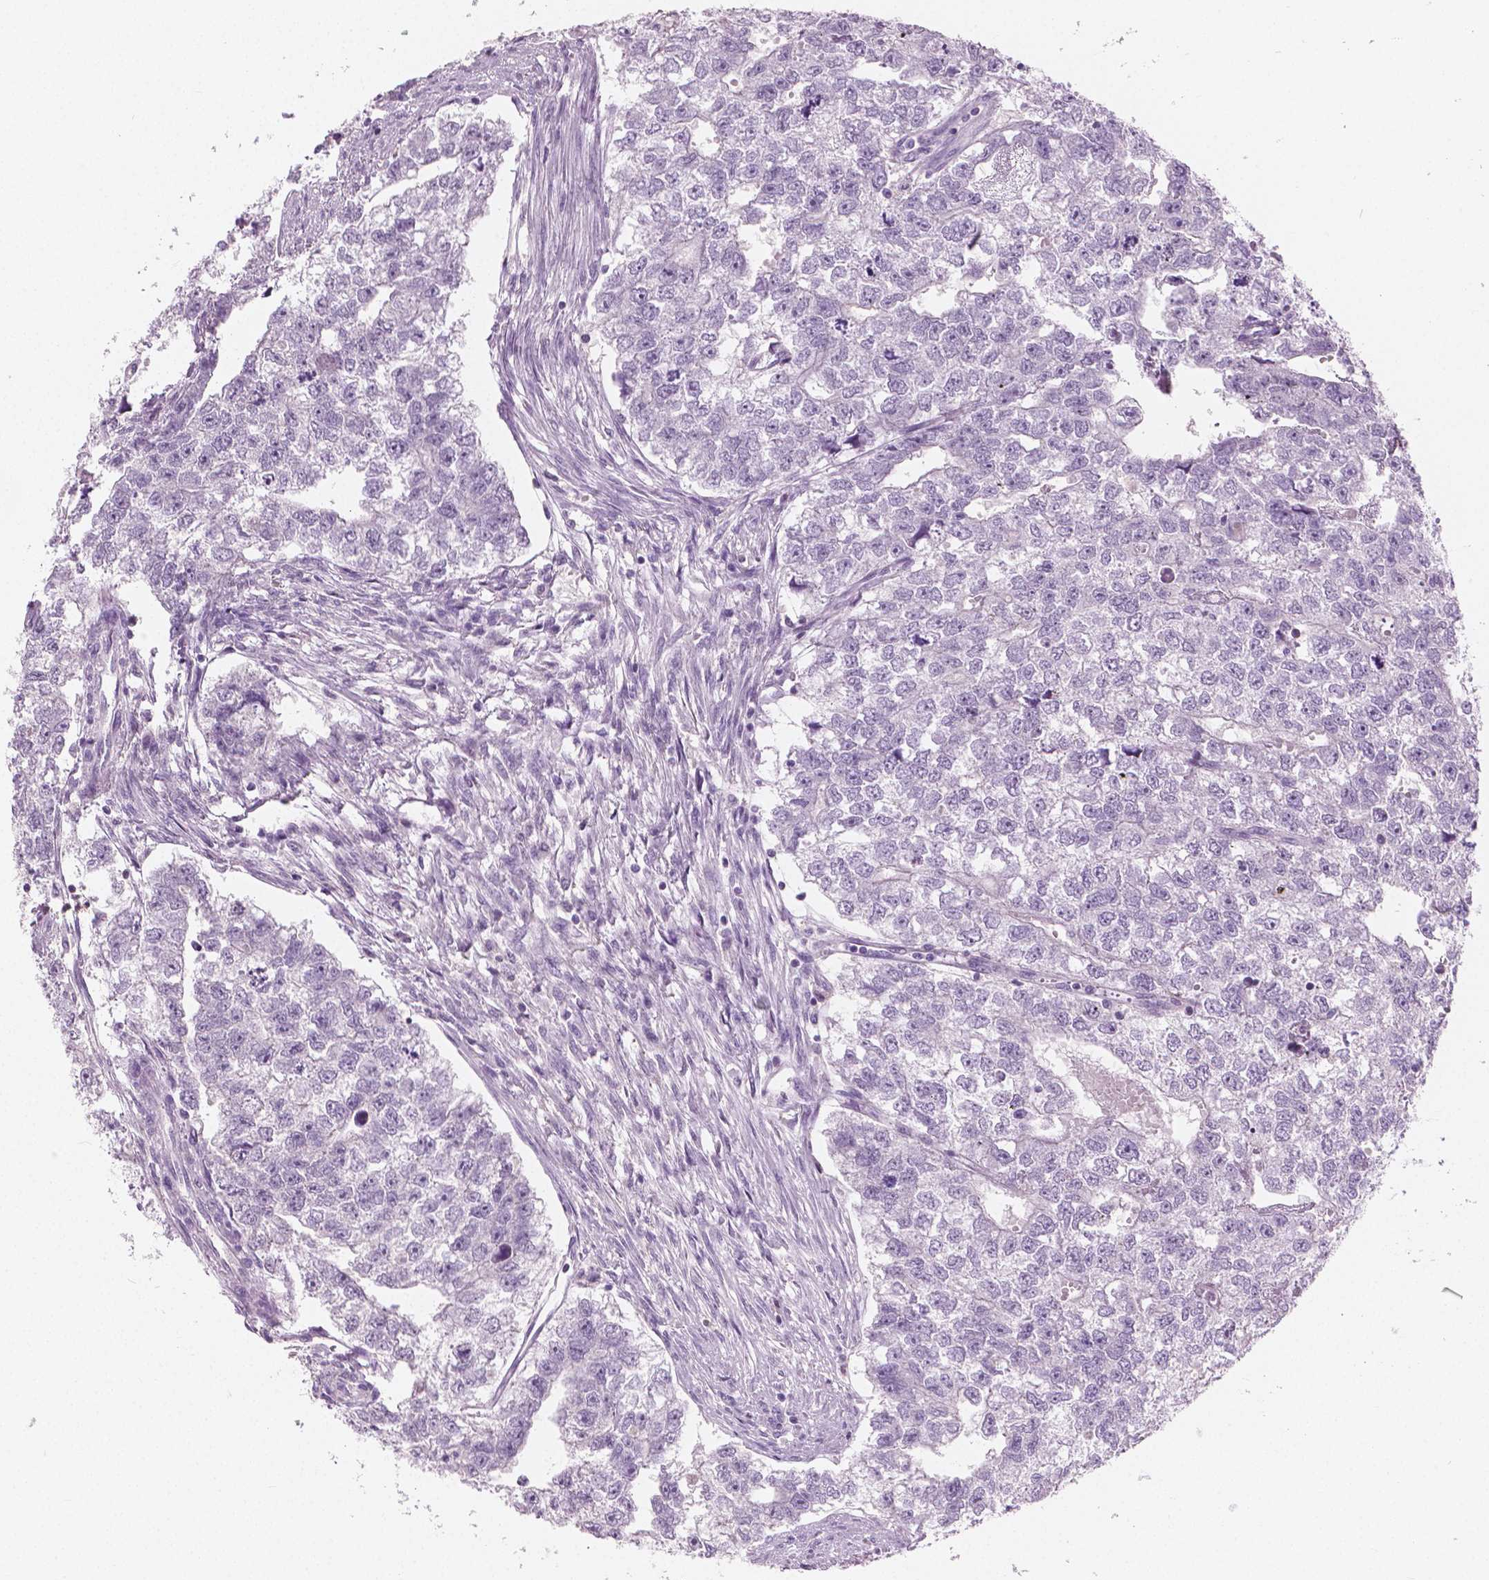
{"staining": {"intensity": "negative", "quantity": "none", "location": "none"}, "tissue": "testis cancer", "cell_type": "Tumor cells", "image_type": "cancer", "snomed": [{"axis": "morphology", "description": "Carcinoma, Embryonal, NOS"}, {"axis": "morphology", "description": "Teratoma, malignant, NOS"}, {"axis": "topography", "description": "Testis"}], "caption": "The image exhibits no staining of tumor cells in testis teratoma (malignant).", "gene": "GALM", "patient": {"sex": "male", "age": 44}}